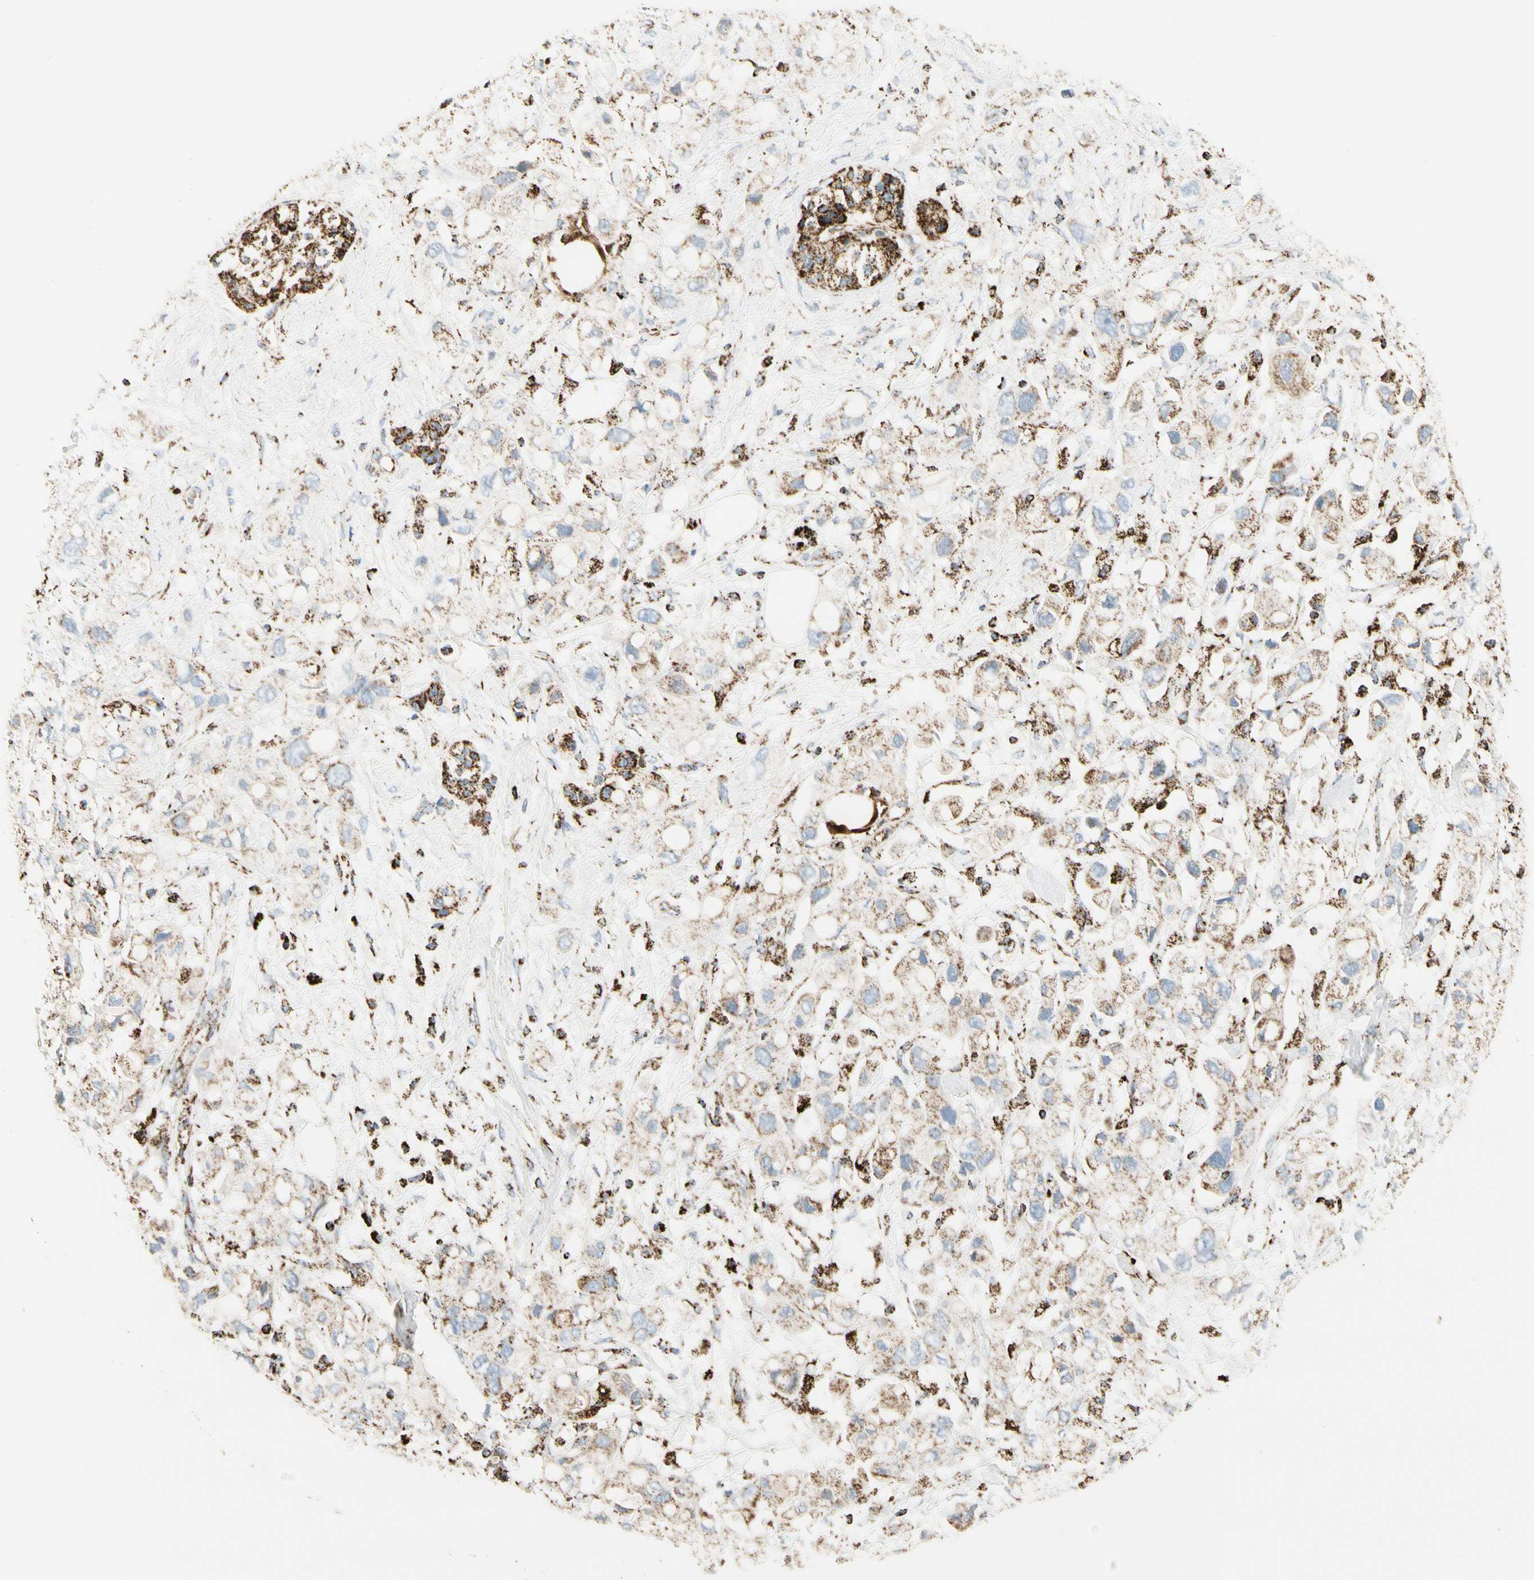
{"staining": {"intensity": "moderate", "quantity": "<25%", "location": "cytoplasmic/membranous"}, "tissue": "pancreatic cancer", "cell_type": "Tumor cells", "image_type": "cancer", "snomed": [{"axis": "morphology", "description": "Adenocarcinoma, NOS"}, {"axis": "topography", "description": "Pancreas"}], "caption": "Moderate cytoplasmic/membranous protein staining is appreciated in about <25% of tumor cells in adenocarcinoma (pancreatic).", "gene": "ME2", "patient": {"sex": "female", "age": 56}}